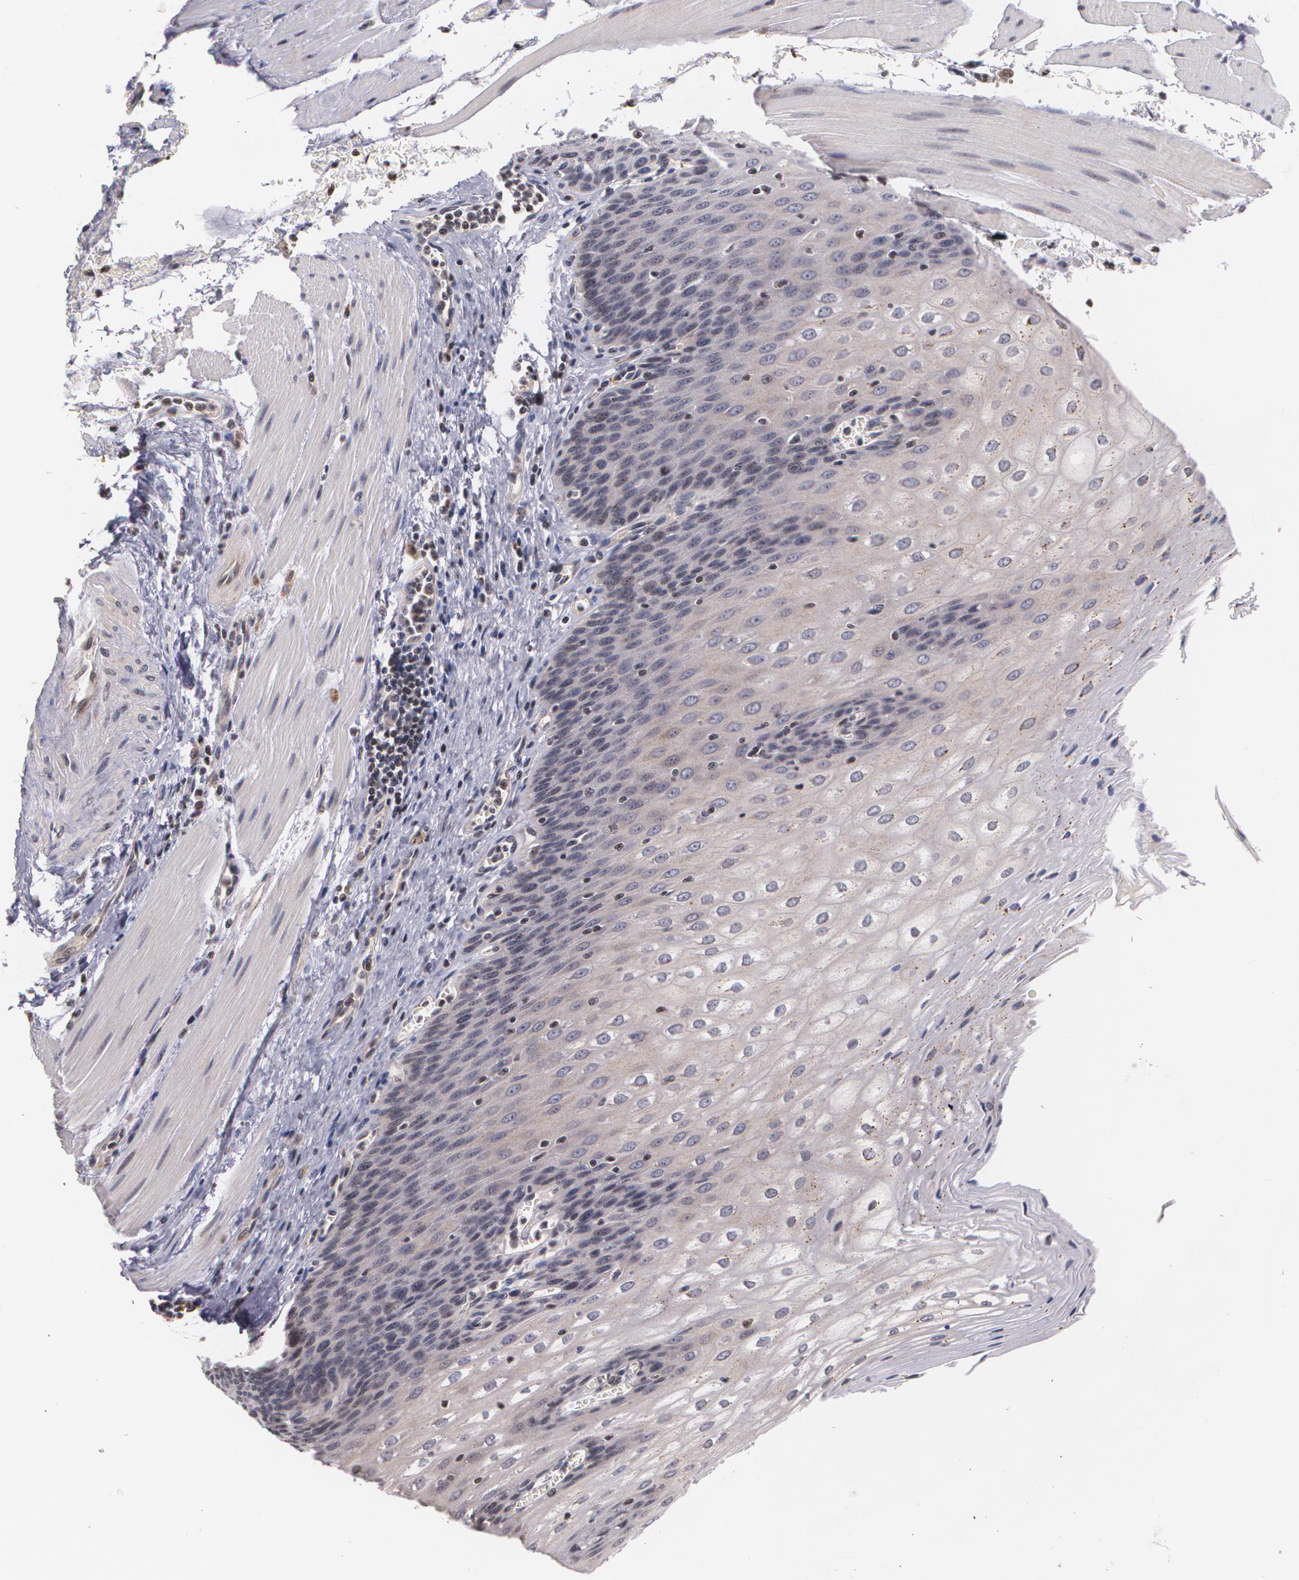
{"staining": {"intensity": "weak", "quantity": "<25%", "location": "nuclear"}, "tissue": "esophagus", "cell_type": "Squamous epithelial cells", "image_type": "normal", "snomed": [{"axis": "morphology", "description": "Normal tissue, NOS"}, {"axis": "topography", "description": "Esophagus"}], "caption": "Squamous epithelial cells are negative for protein expression in benign human esophagus. Brightfield microscopy of IHC stained with DAB (brown) and hematoxylin (blue), captured at high magnification.", "gene": "VAV3", "patient": {"sex": "female", "age": 61}}